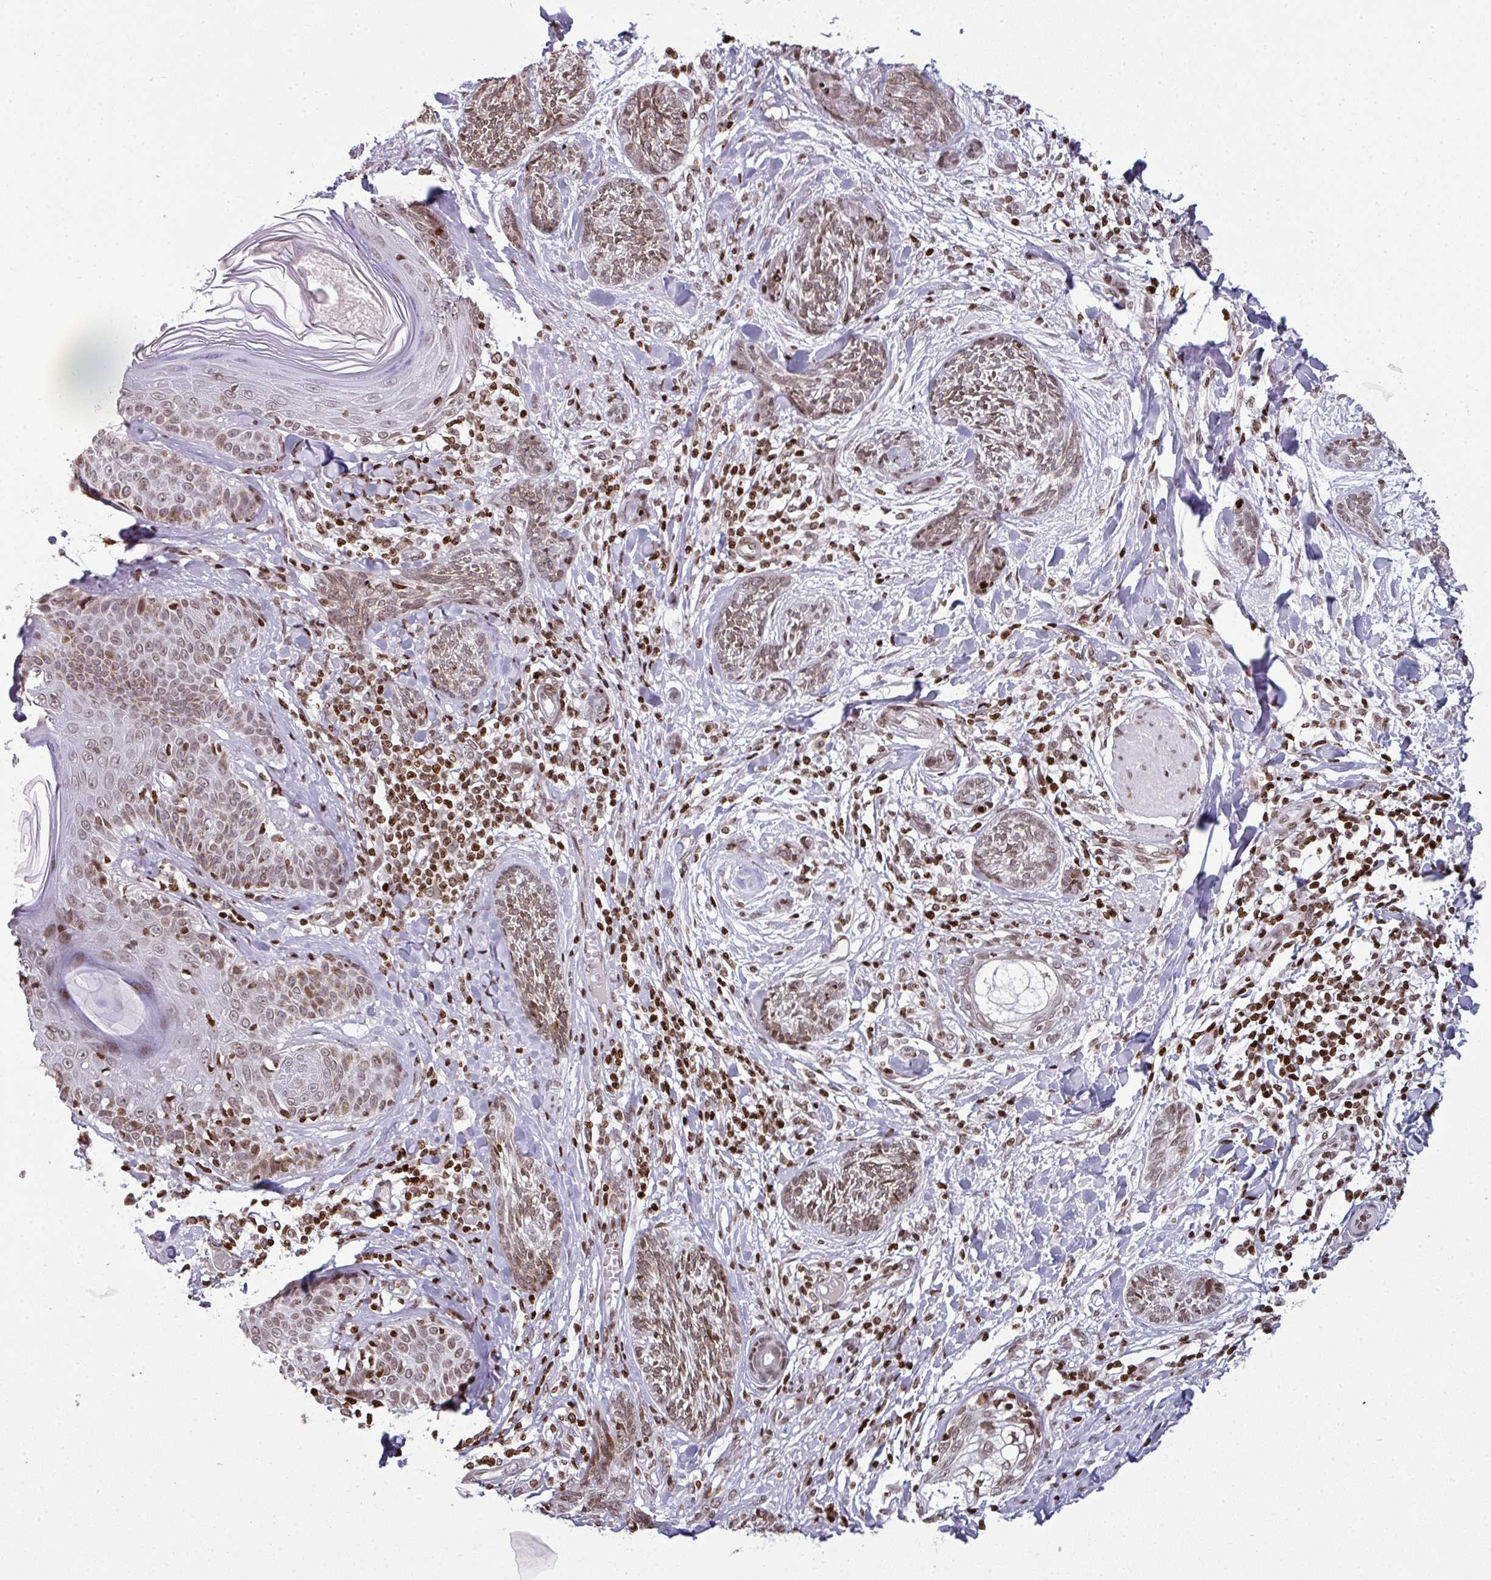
{"staining": {"intensity": "weak", "quantity": ">75%", "location": "nuclear"}, "tissue": "skin cancer", "cell_type": "Tumor cells", "image_type": "cancer", "snomed": [{"axis": "morphology", "description": "Basal cell carcinoma"}, {"axis": "topography", "description": "Skin"}], "caption": "Protein staining demonstrates weak nuclear positivity in about >75% of tumor cells in skin cancer (basal cell carcinoma).", "gene": "RASL11A", "patient": {"sex": "male", "age": 73}}